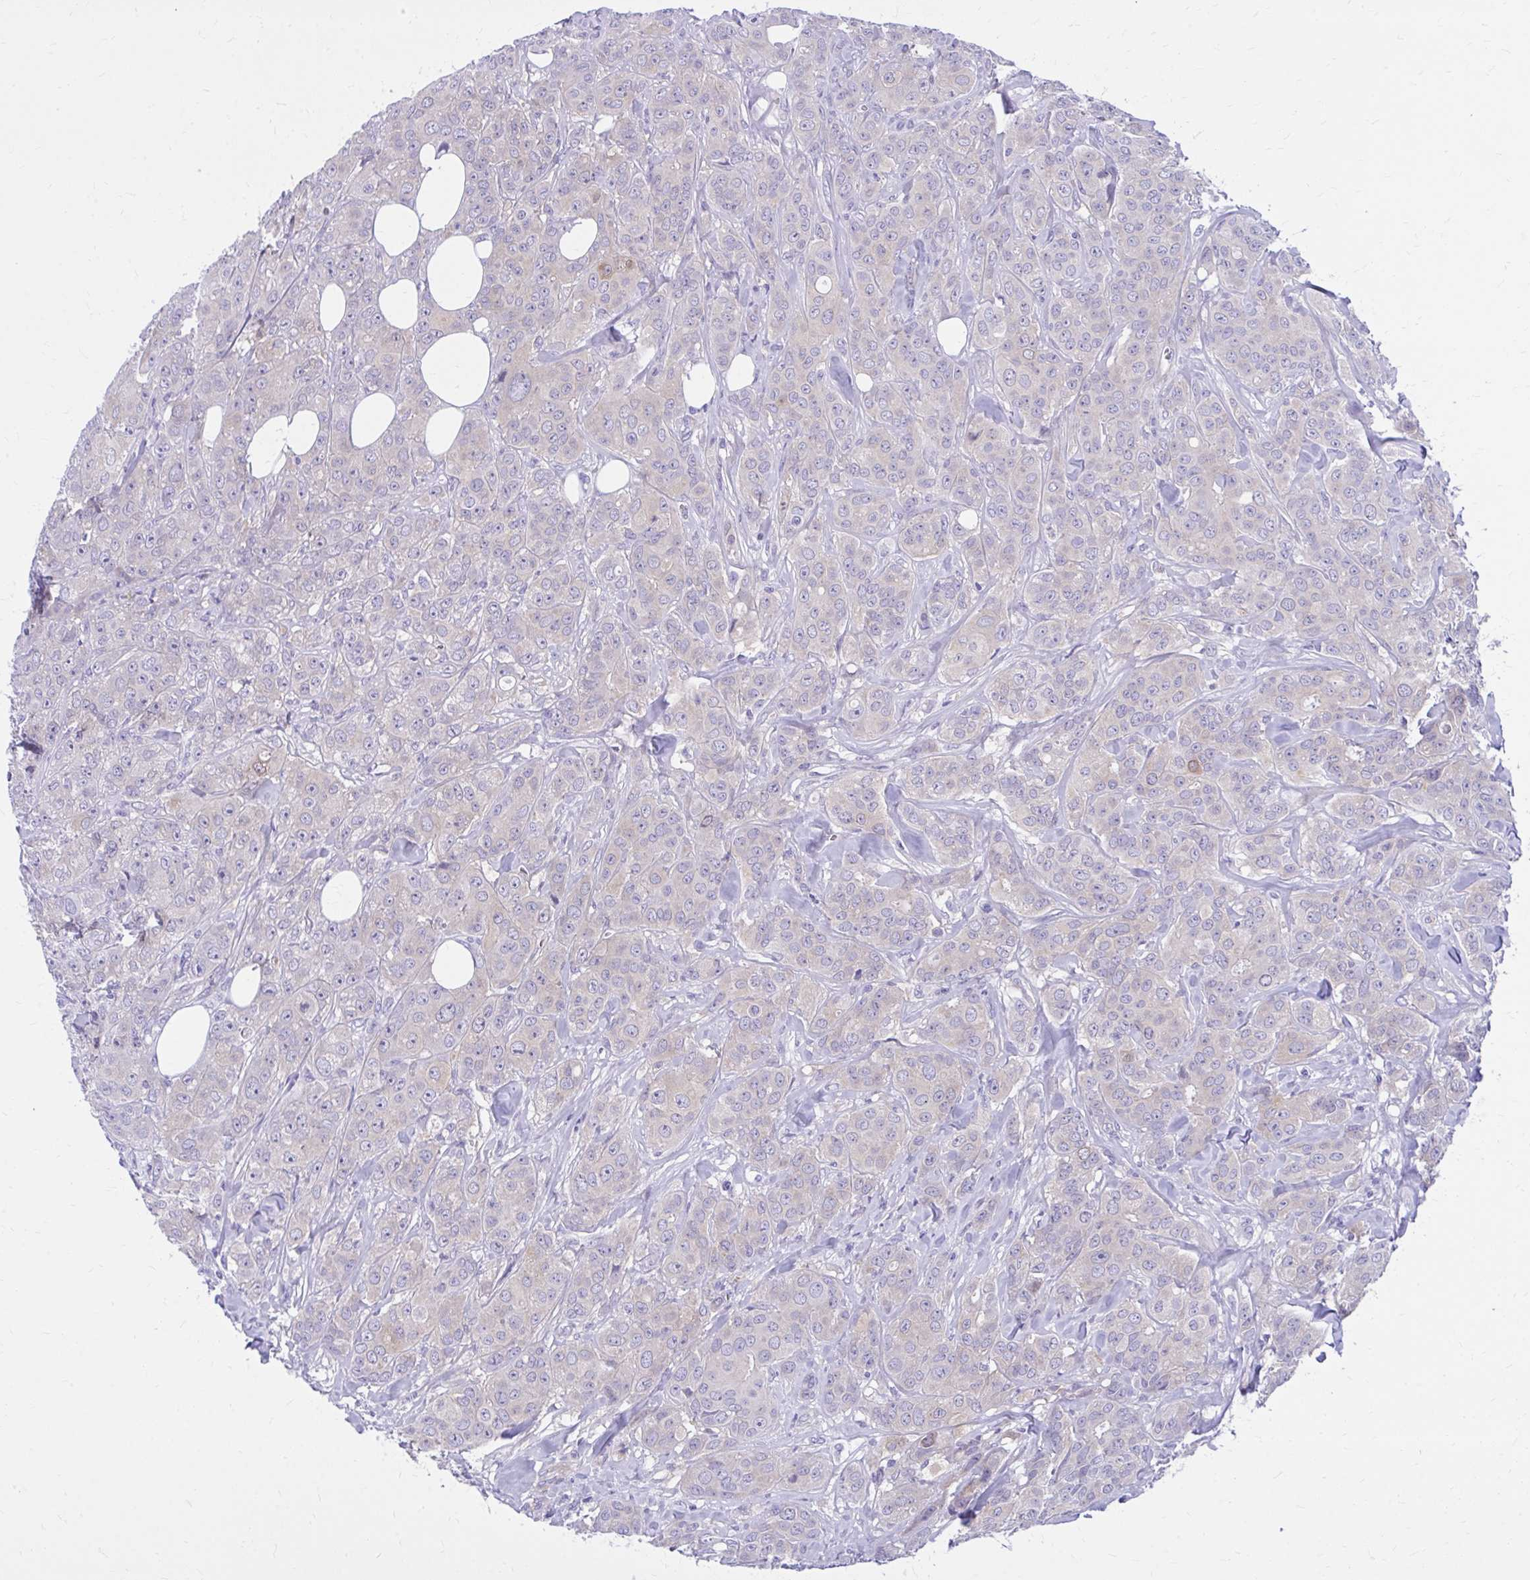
{"staining": {"intensity": "negative", "quantity": "none", "location": "none"}, "tissue": "breast cancer", "cell_type": "Tumor cells", "image_type": "cancer", "snomed": [{"axis": "morphology", "description": "Normal tissue, NOS"}, {"axis": "morphology", "description": "Duct carcinoma"}, {"axis": "topography", "description": "Breast"}], "caption": "Invasive ductal carcinoma (breast) was stained to show a protein in brown. There is no significant staining in tumor cells.", "gene": "ADAMTSL1", "patient": {"sex": "female", "age": 43}}